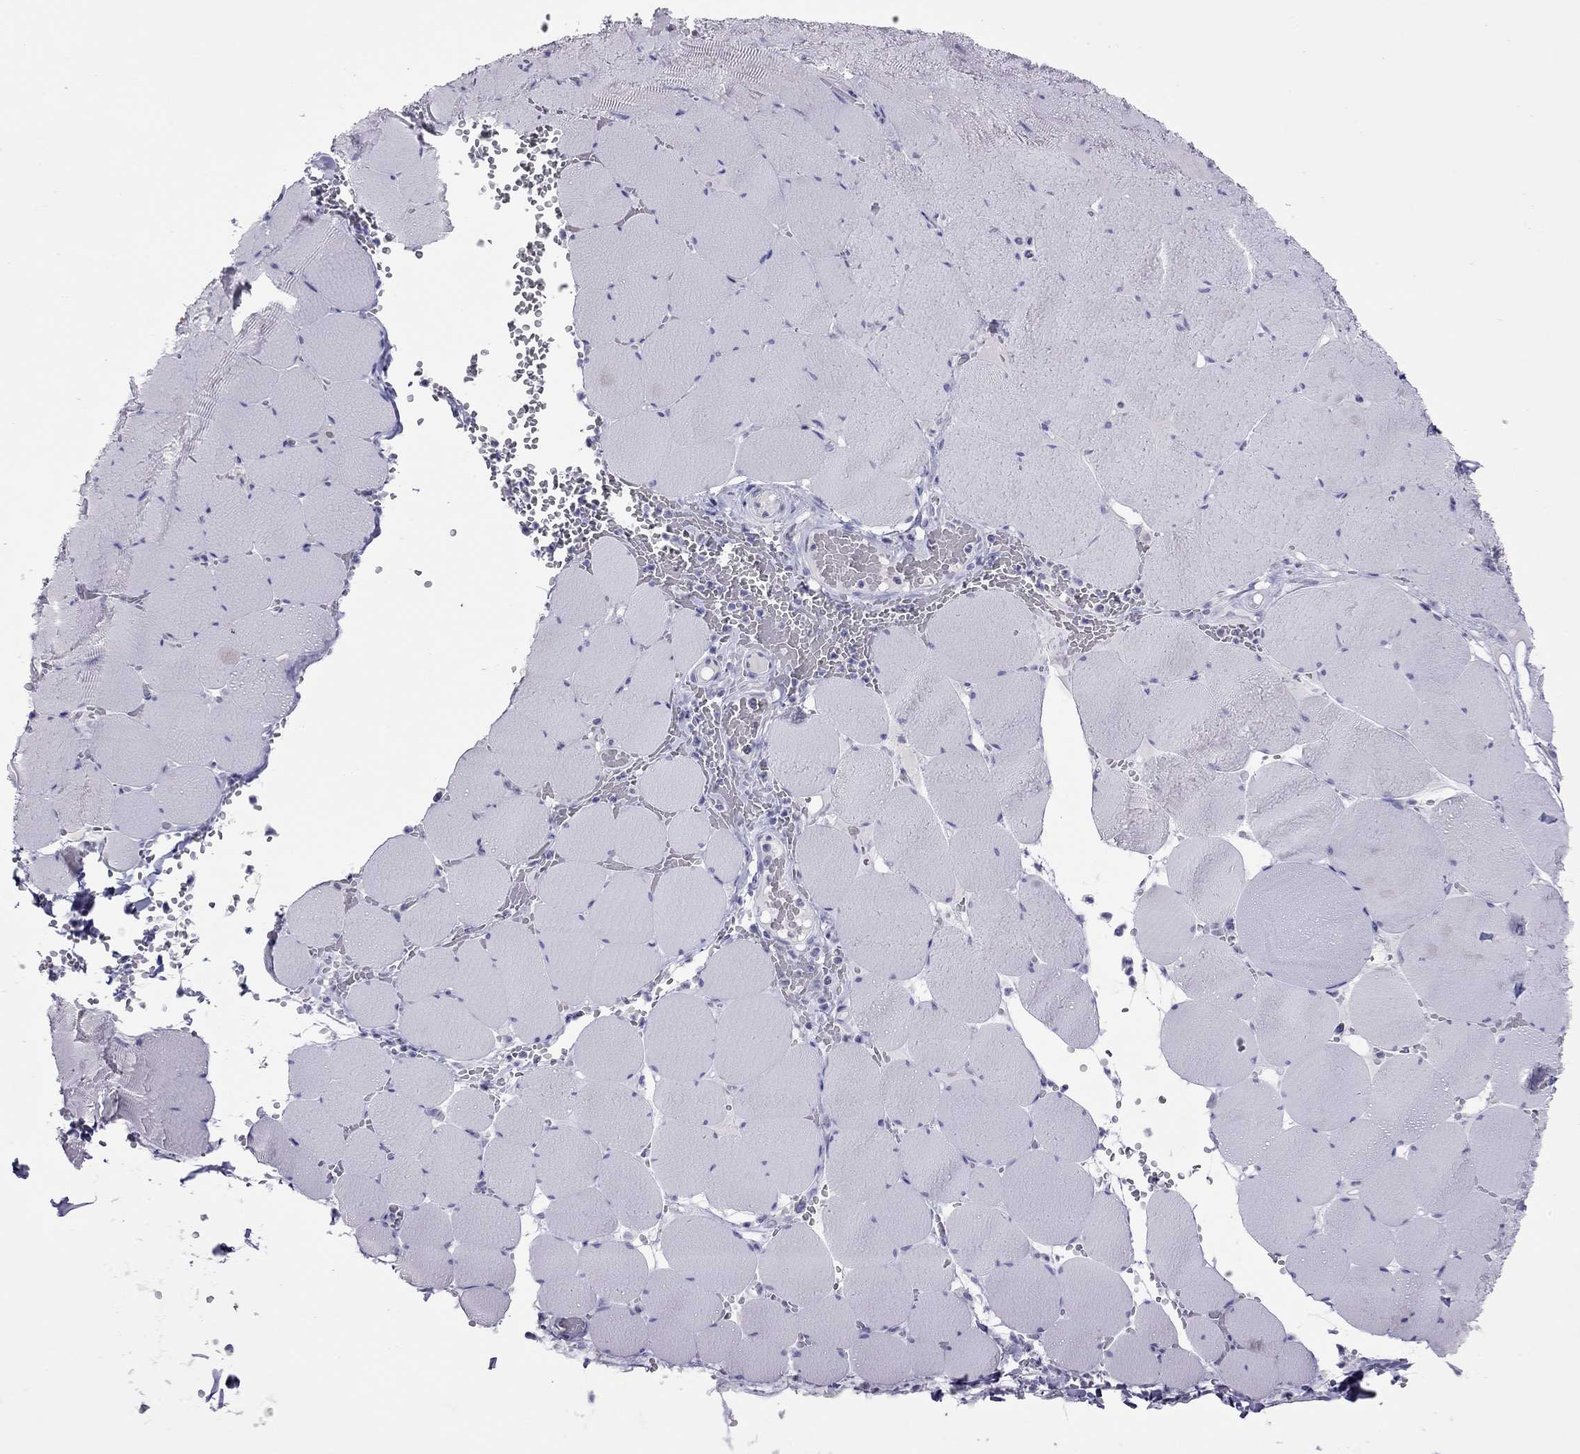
{"staining": {"intensity": "negative", "quantity": "none", "location": "none"}, "tissue": "skeletal muscle", "cell_type": "Myocytes", "image_type": "normal", "snomed": [{"axis": "morphology", "description": "Normal tissue, NOS"}, {"axis": "morphology", "description": "Malignant melanoma, Metastatic site"}, {"axis": "topography", "description": "Skeletal muscle"}], "caption": "The micrograph exhibits no staining of myocytes in unremarkable skeletal muscle. The staining was performed using DAB (3,3'-diaminobenzidine) to visualize the protein expression in brown, while the nuclei were stained in blue with hematoxylin (Magnification: 20x).", "gene": "CHRNB3", "patient": {"sex": "male", "age": 50}}